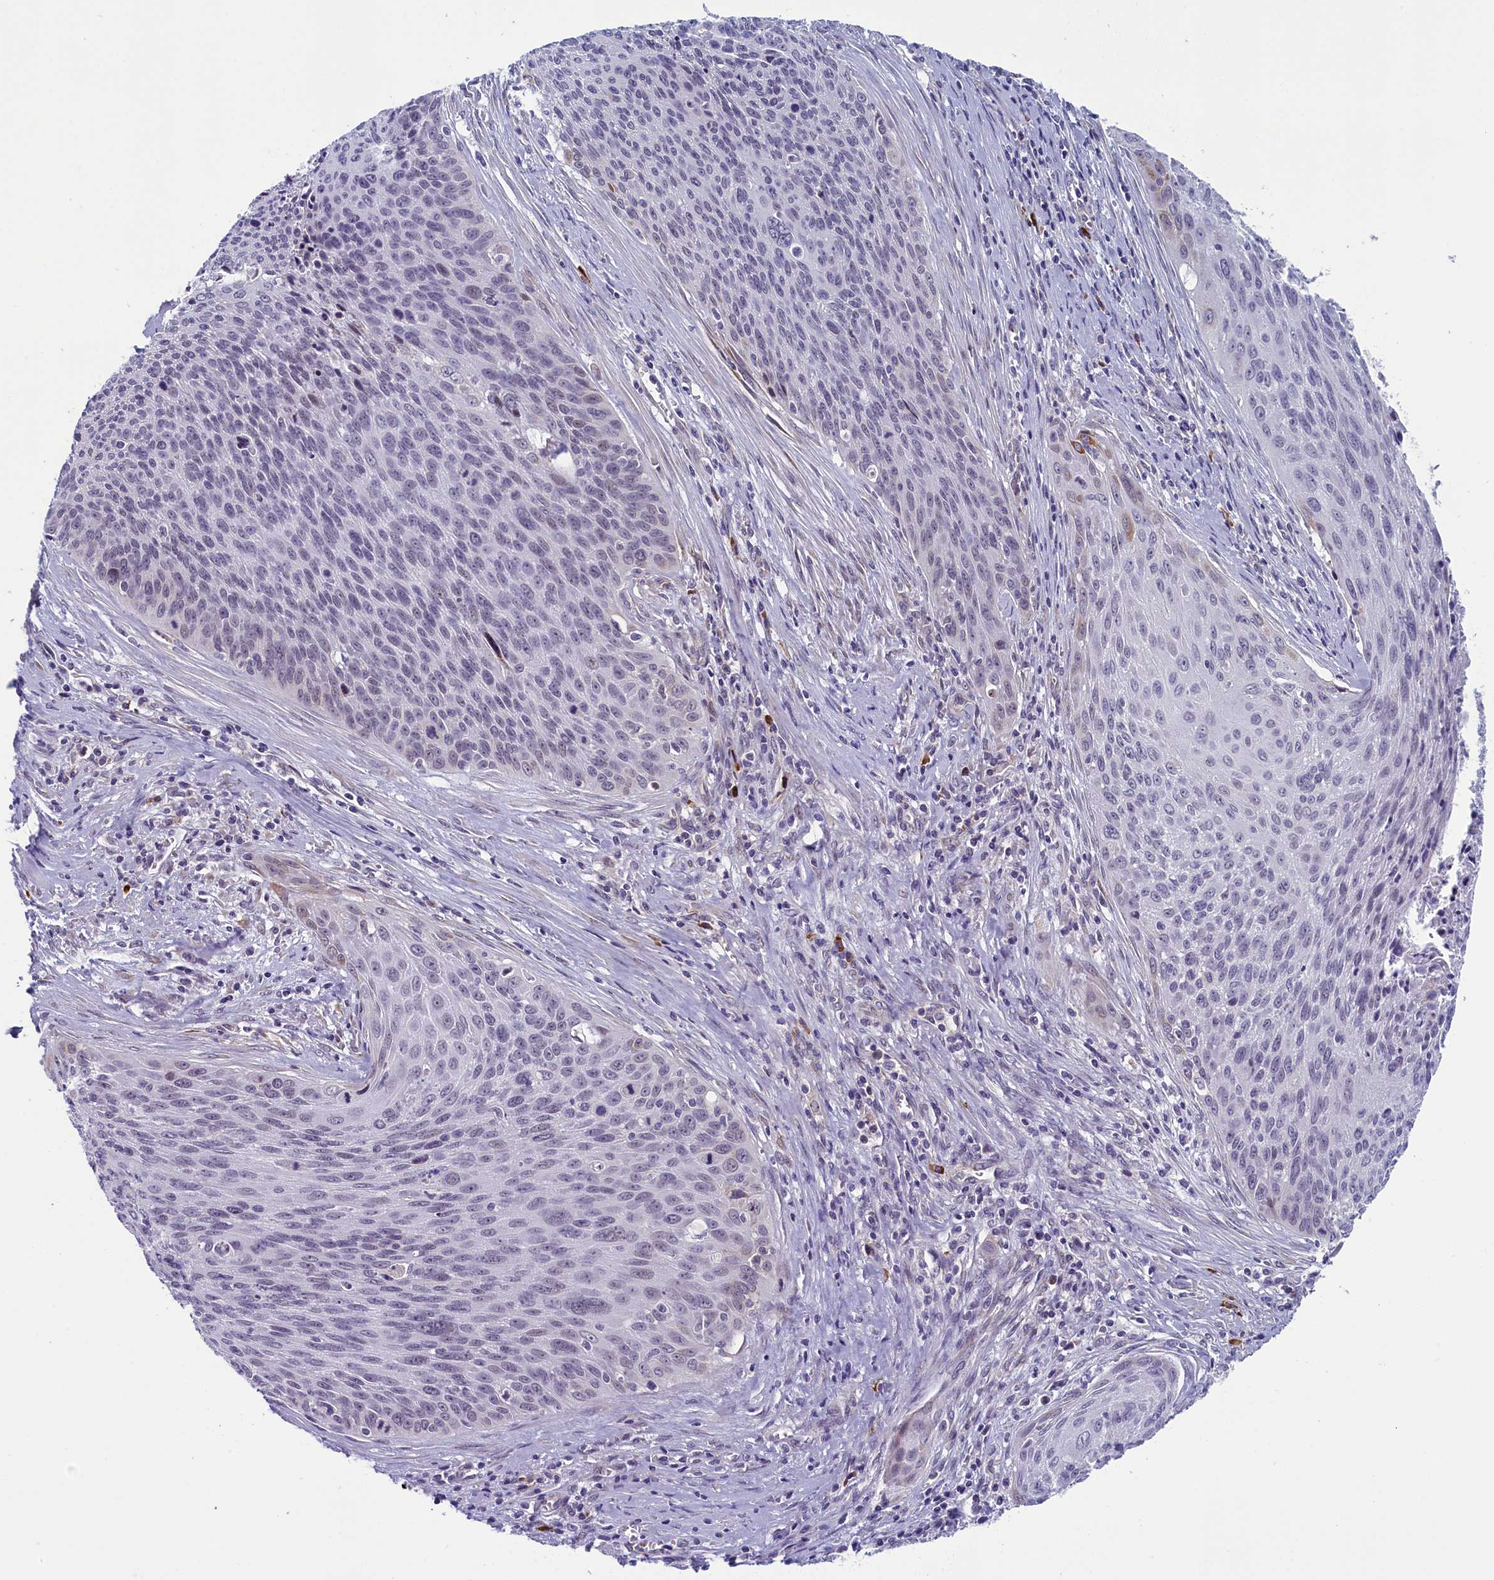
{"staining": {"intensity": "negative", "quantity": "none", "location": "none"}, "tissue": "cervical cancer", "cell_type": "Tumor cells", "image_type": "cancer", "snomed": [{"axis": "morphology", "description": "Squamous cell carcinoma, NOS"}, {"axis": "topography", "description": "Cervix"}], "caption": "High magnification brightfield microscopy of cervical cancer (squamous cell carcinoma) stained with DAB (3,3'-diaminobenzidine) (brown) and counterstained with hematoxylin (blue): tumor cells show no significant staining. (Stains: DAB IHC with hematoxylin counter stain, Microscopy: brightfield microscopy at high magnification).", "gene": "CNEP1R1", "patient": {"sex": "female", "age": 55}}